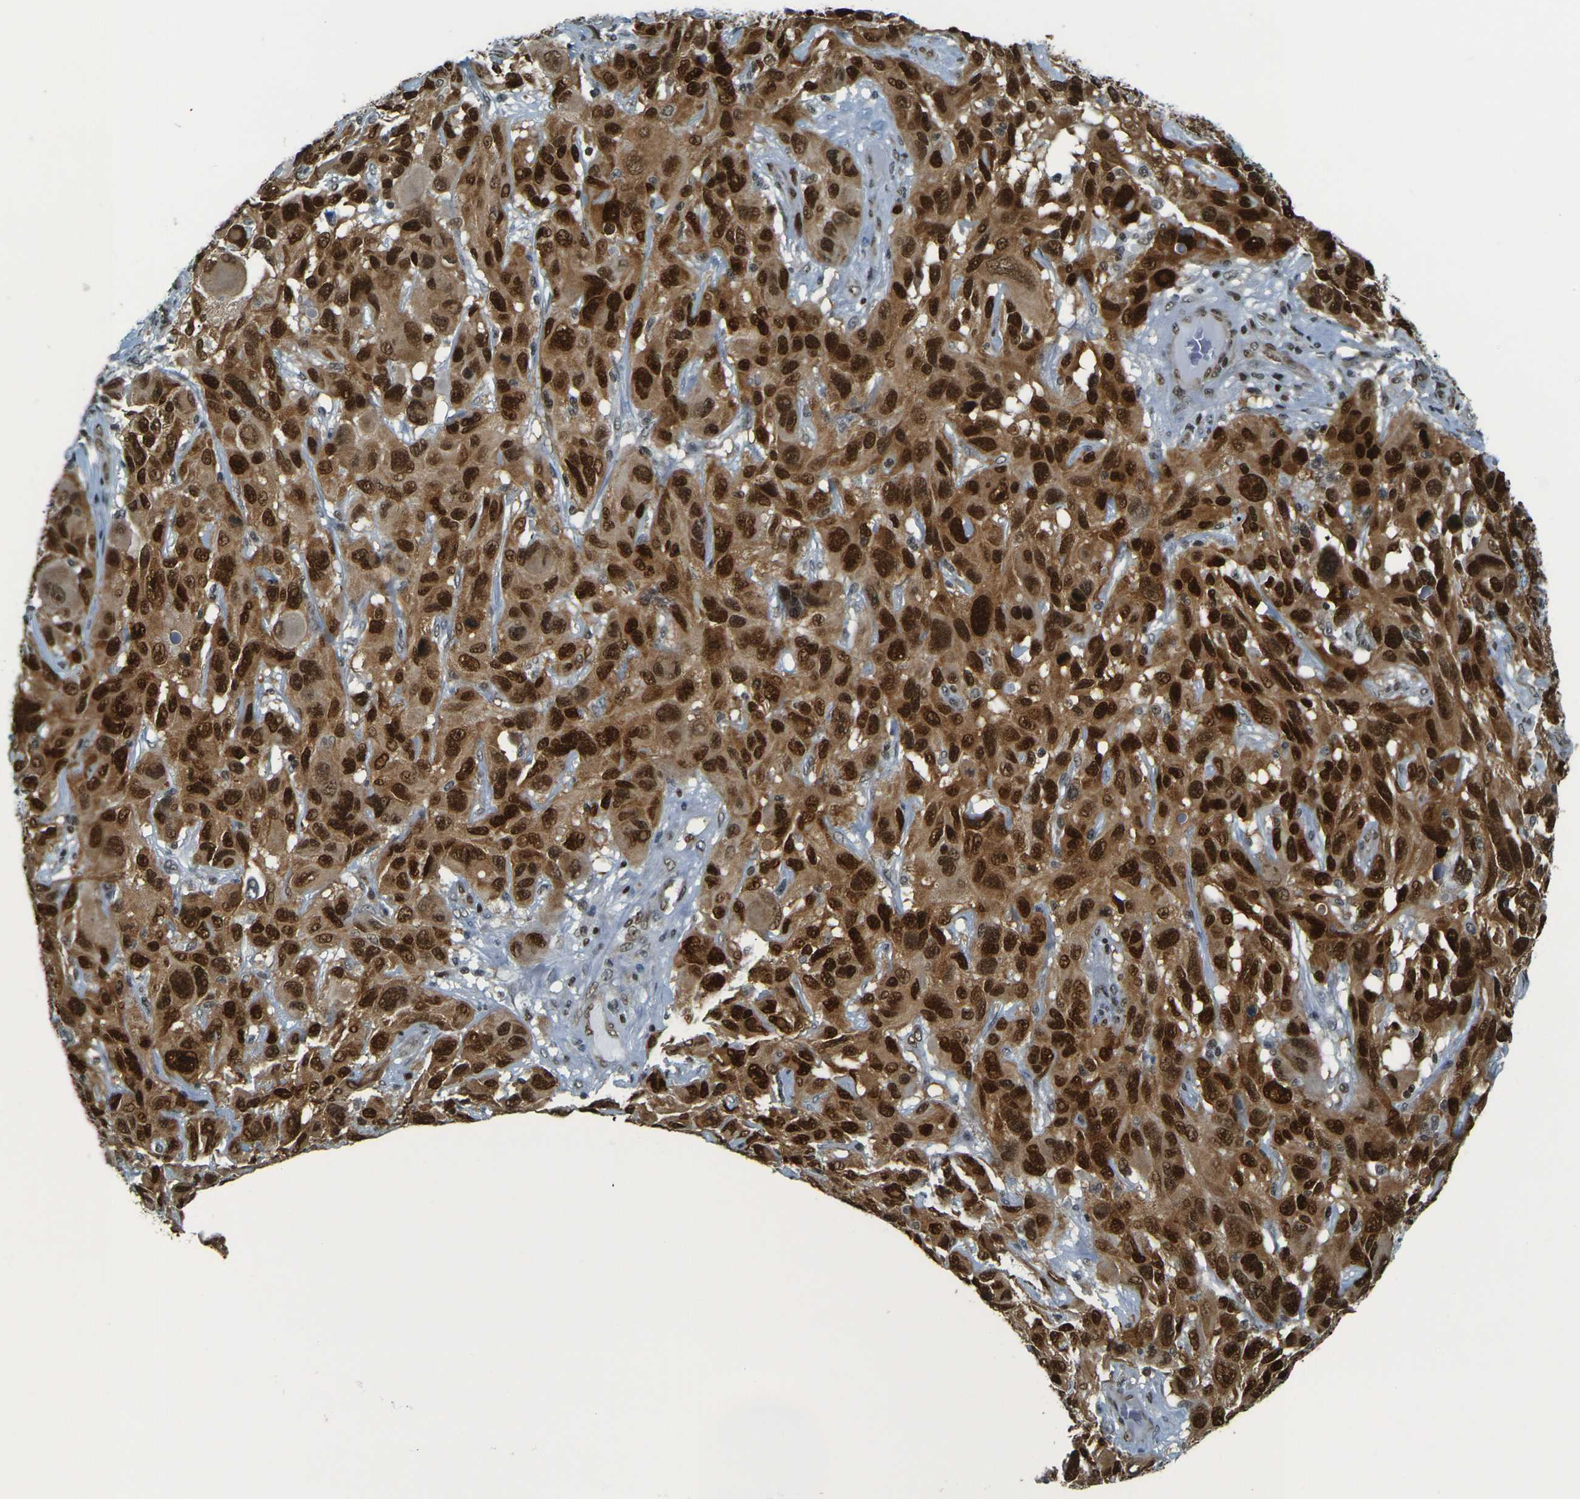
{"staining": {"intensity": "strong", "quantity": ">75%", "location": "cytoplasmic/membranous,nuclear"}, "tissue": "melanoma", "cell_type": "Tumor cells", "image_type": "cancer", "snomed": [{"axis": "morphology", "description": "Malignant melanoma, NOS"}, {"axis": "topography", "description": "Skin"}], "caption": "Melanoma stained with DAB IHC exhibits high levels of strong cytoplasmic/membranous and nuclear positivity in approximately >75% of tumor cells. (brown staining indicates protein expression, while blue staining denotes nuclei).", "gene": "NHEJ1", "patient": {"sex": "male", "age": 53}}